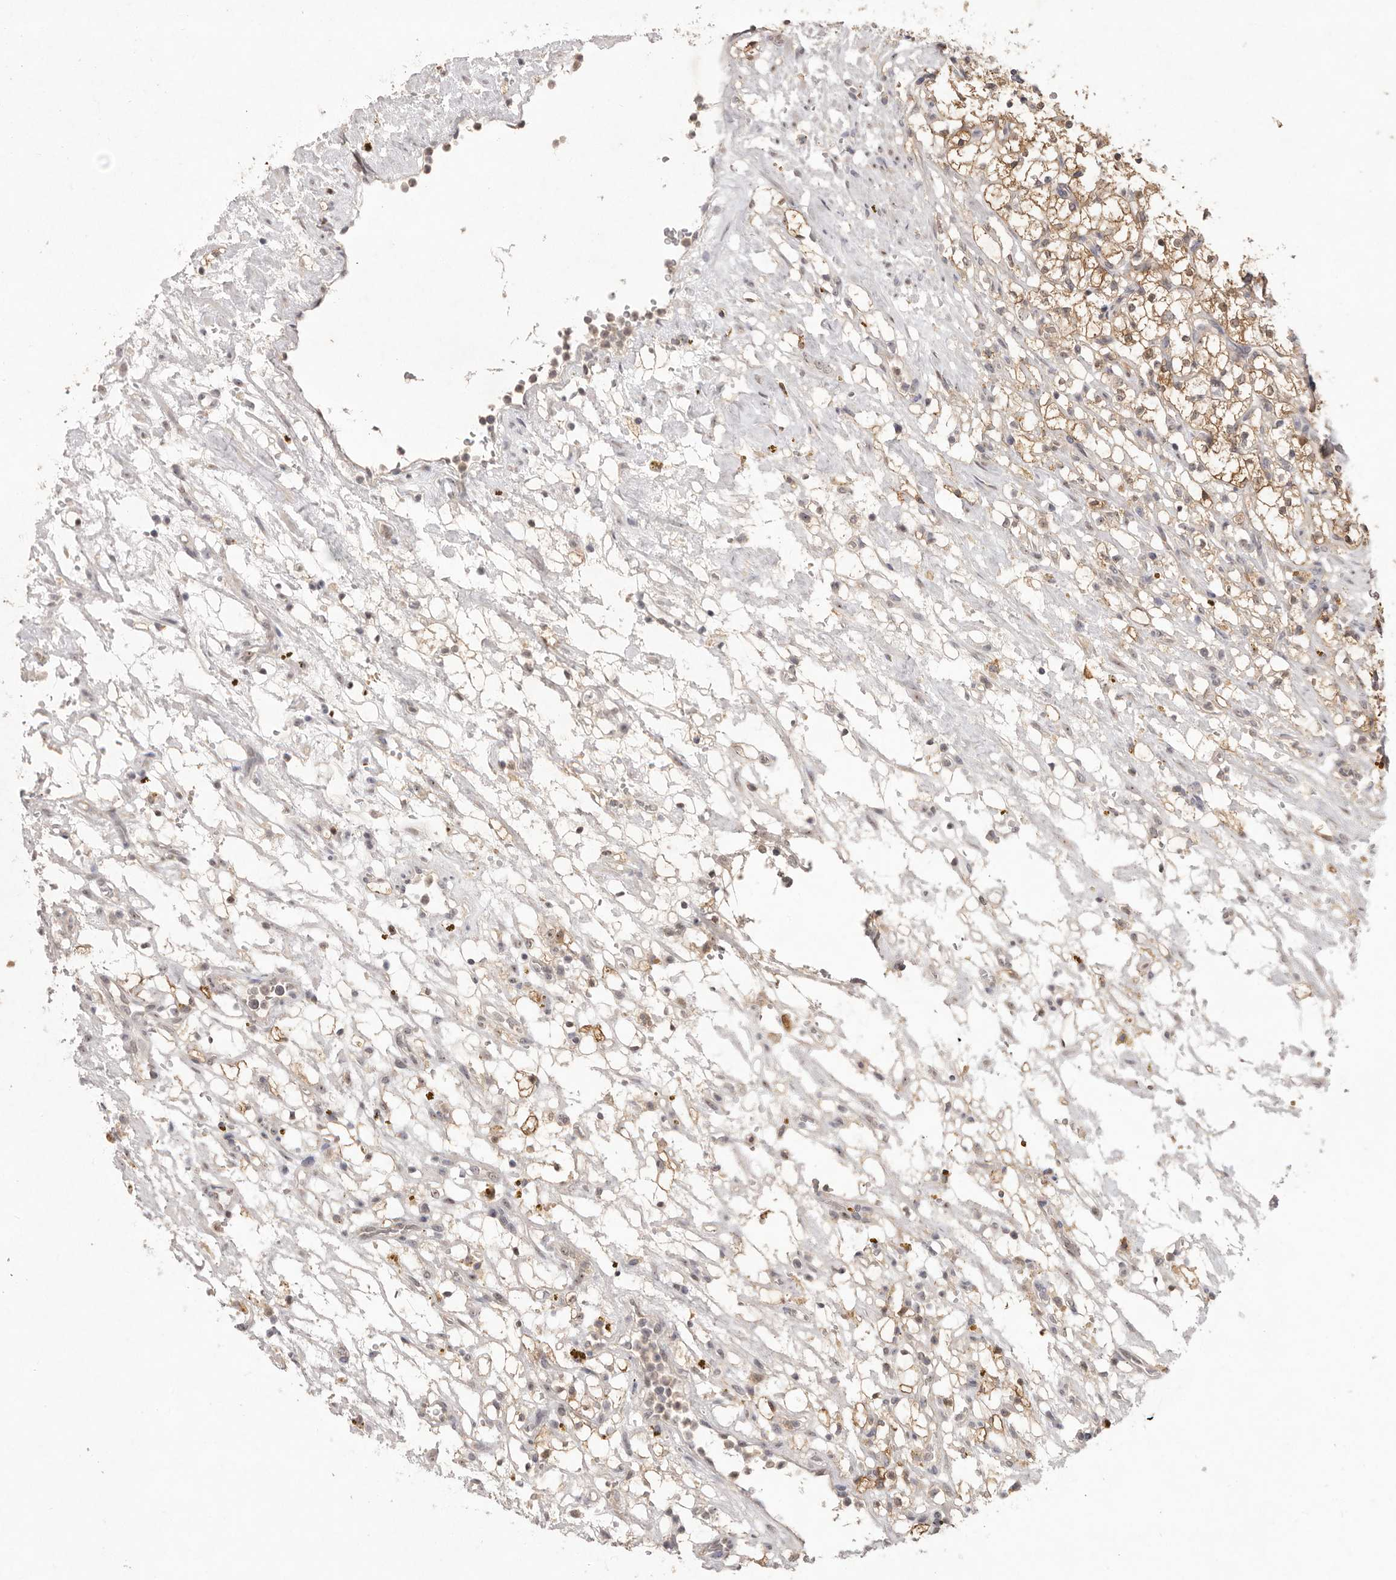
{"staining": {"intensity": "moderate", "quantity": ">75%", "location": "cytoplasmic/membranous"}, "tissue": "renal cancer", "cell_type": "Tumor cells", "image_type": "cancer", "snomed": [{"axis": "morphology", "description": "Adenocarcinoma, NOS"}, {"axis": "topography", "description": "Kidney"}], "caption": "Human renal cancer (adenocarcinoma) stained for a protein (brown) exhibits moderate cytoplasmic/membranous positive expression in about >75% of tumor cells.", "gene": "TADA1", "patient": {"sex": "female", "age": 69}}